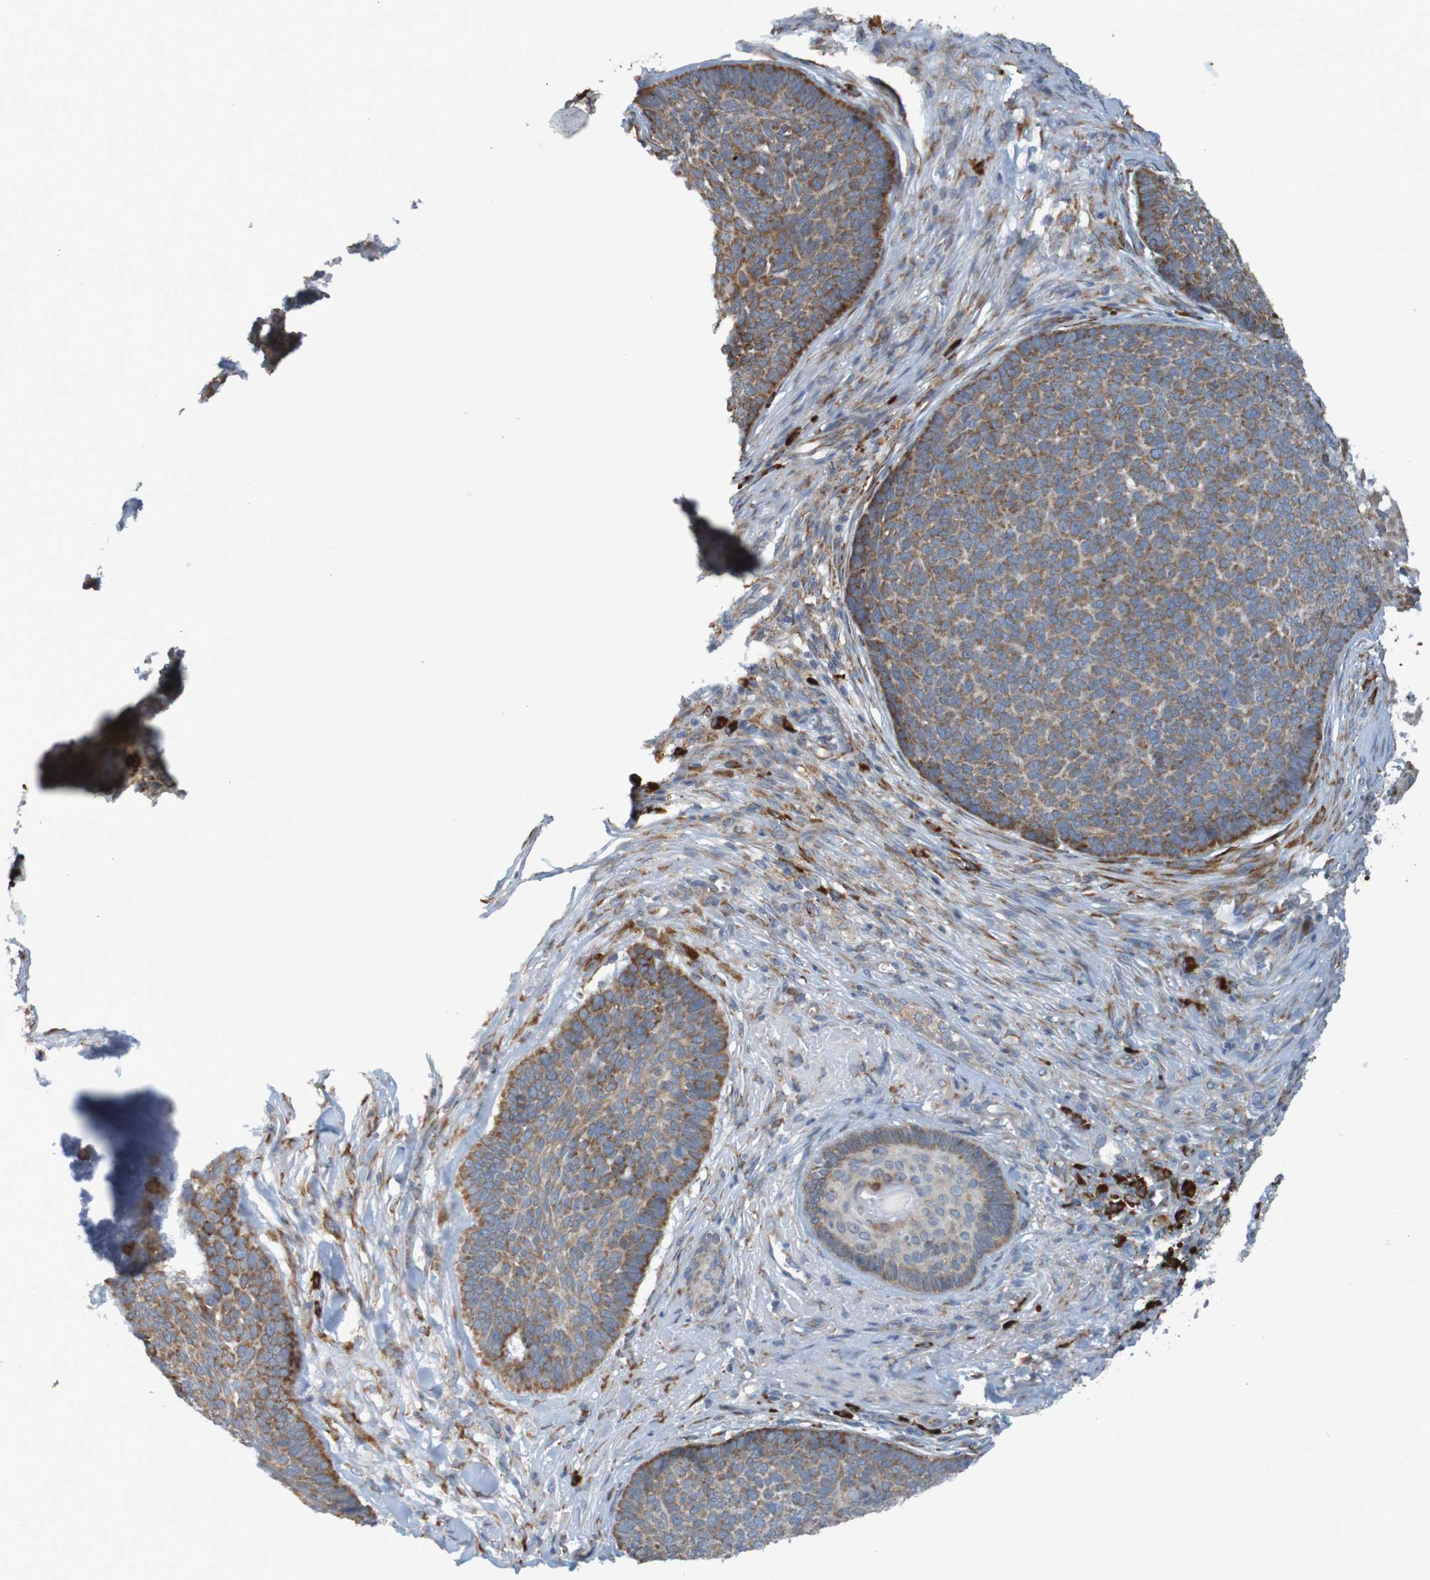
{"staining": {"intensity": "weak", "quantity": ">75%", "location": "cytoplasmic/membranous"}, "tissue": "skin cancer", "cell_type": "Tumor cells", "image_type": "cancer", "snomed": [{"axis": "morphology", "description": "Basal cell carcinoma"}, {"axis": "topography", "description": "Skin"}], "caption": "High-power microscopy captured an immunohistochemistry histopathology image of basal cell carcinoma (skin), revealing weak cytoplasmic/membranous expression in about >75% of tumor cells.", "gene": "SSR1", "patient": {"sex": "male", "age": 84}}